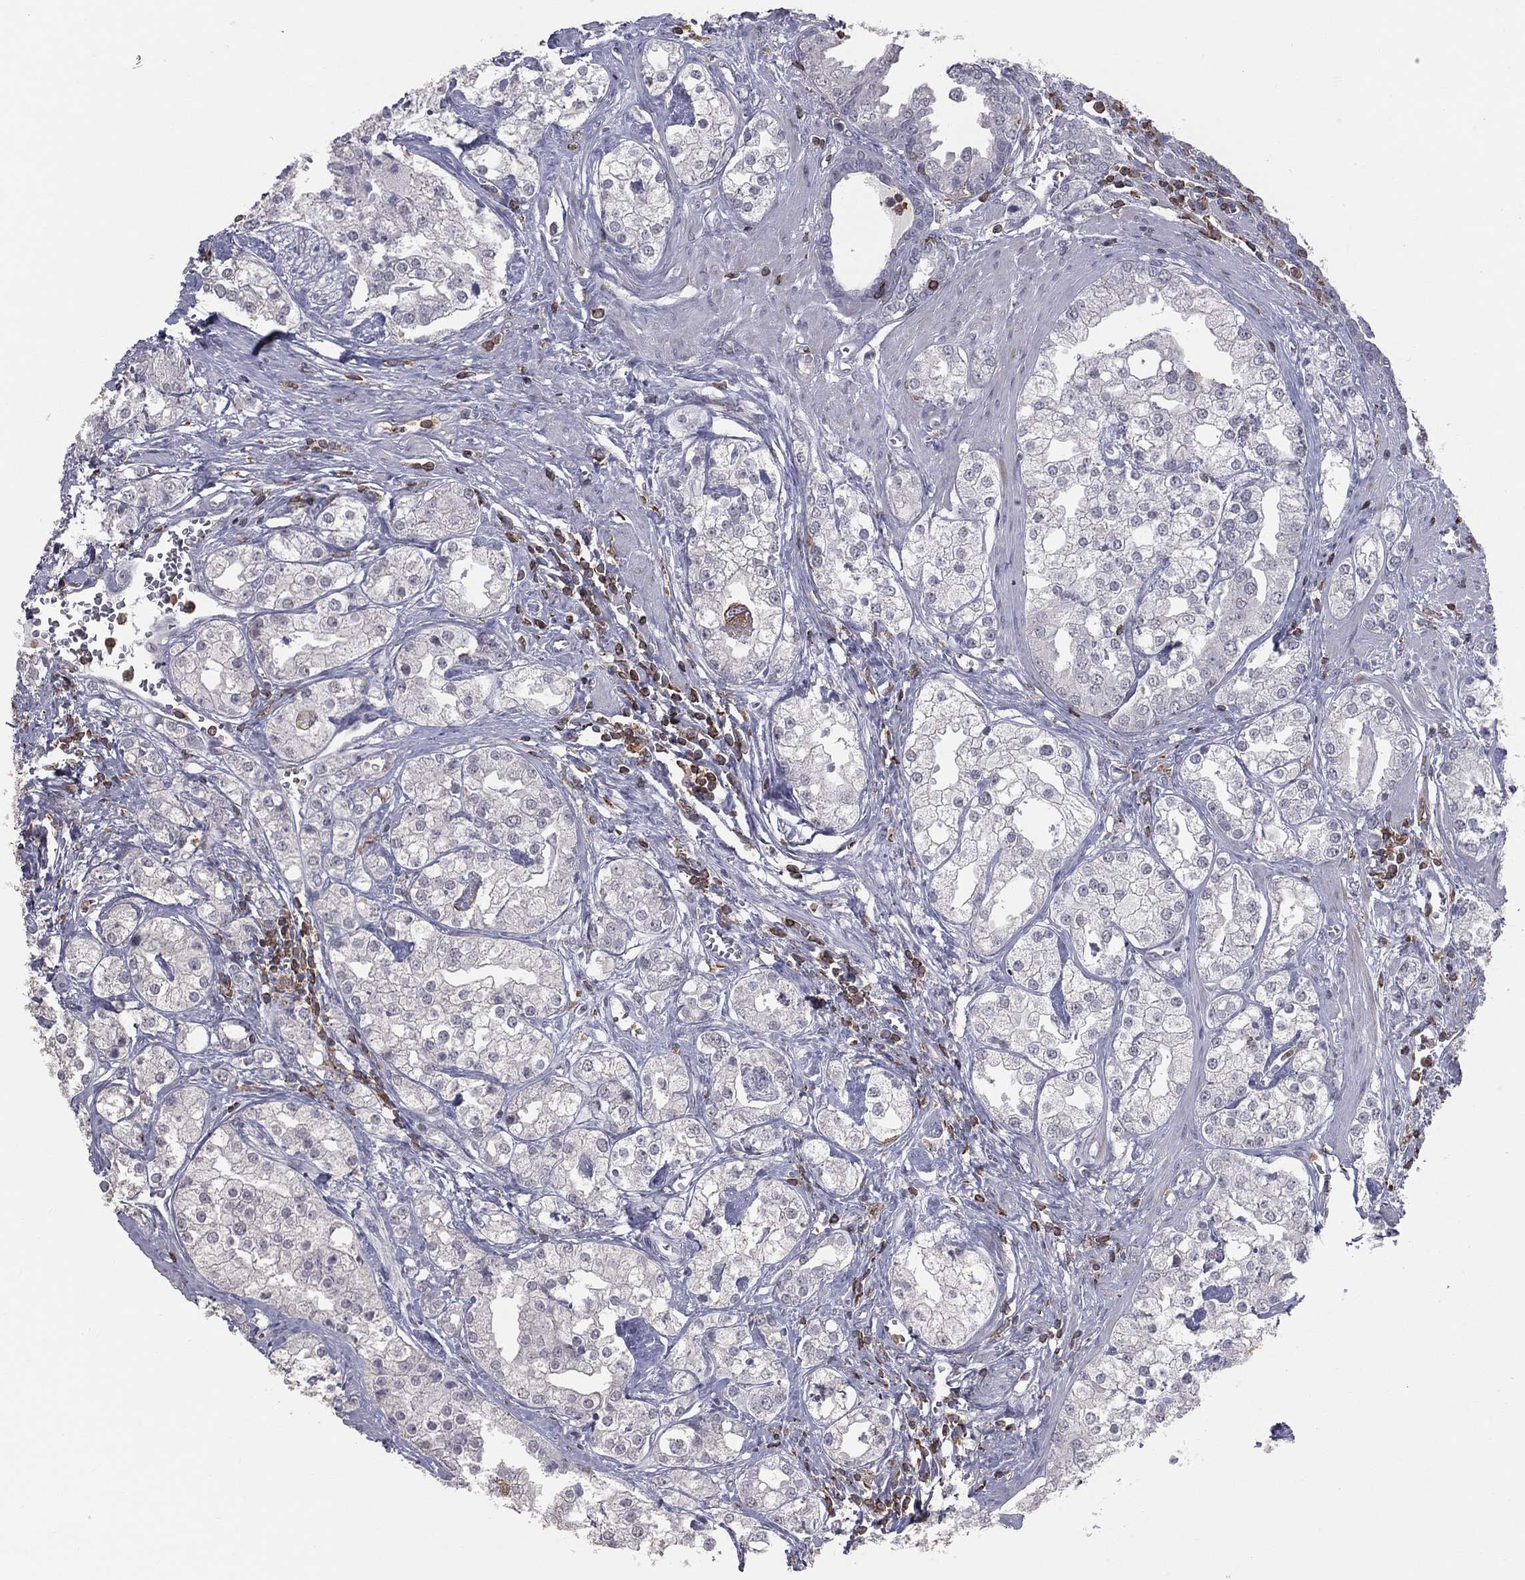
{"staining": {"intensity": "negative", "quantity": "none", "location": "none"}, "tissue": "prostate cancer", "cell_type": "Tumor cells", "image_type": "cancer", "snomed": [{"axis": "morphology", "description": "Adenocarcinoma, NOS"}, {"axis": "topography", "description": "Prostate and seminal vesicle, NOS"}, {"axis": "topography", "description": "Prostate"}], "caption": "An image of human prostate cancer is negative for staining in tumor cells.", "gene": "PSTPIP1", "patient": {"sex": "male", "age": 62}}